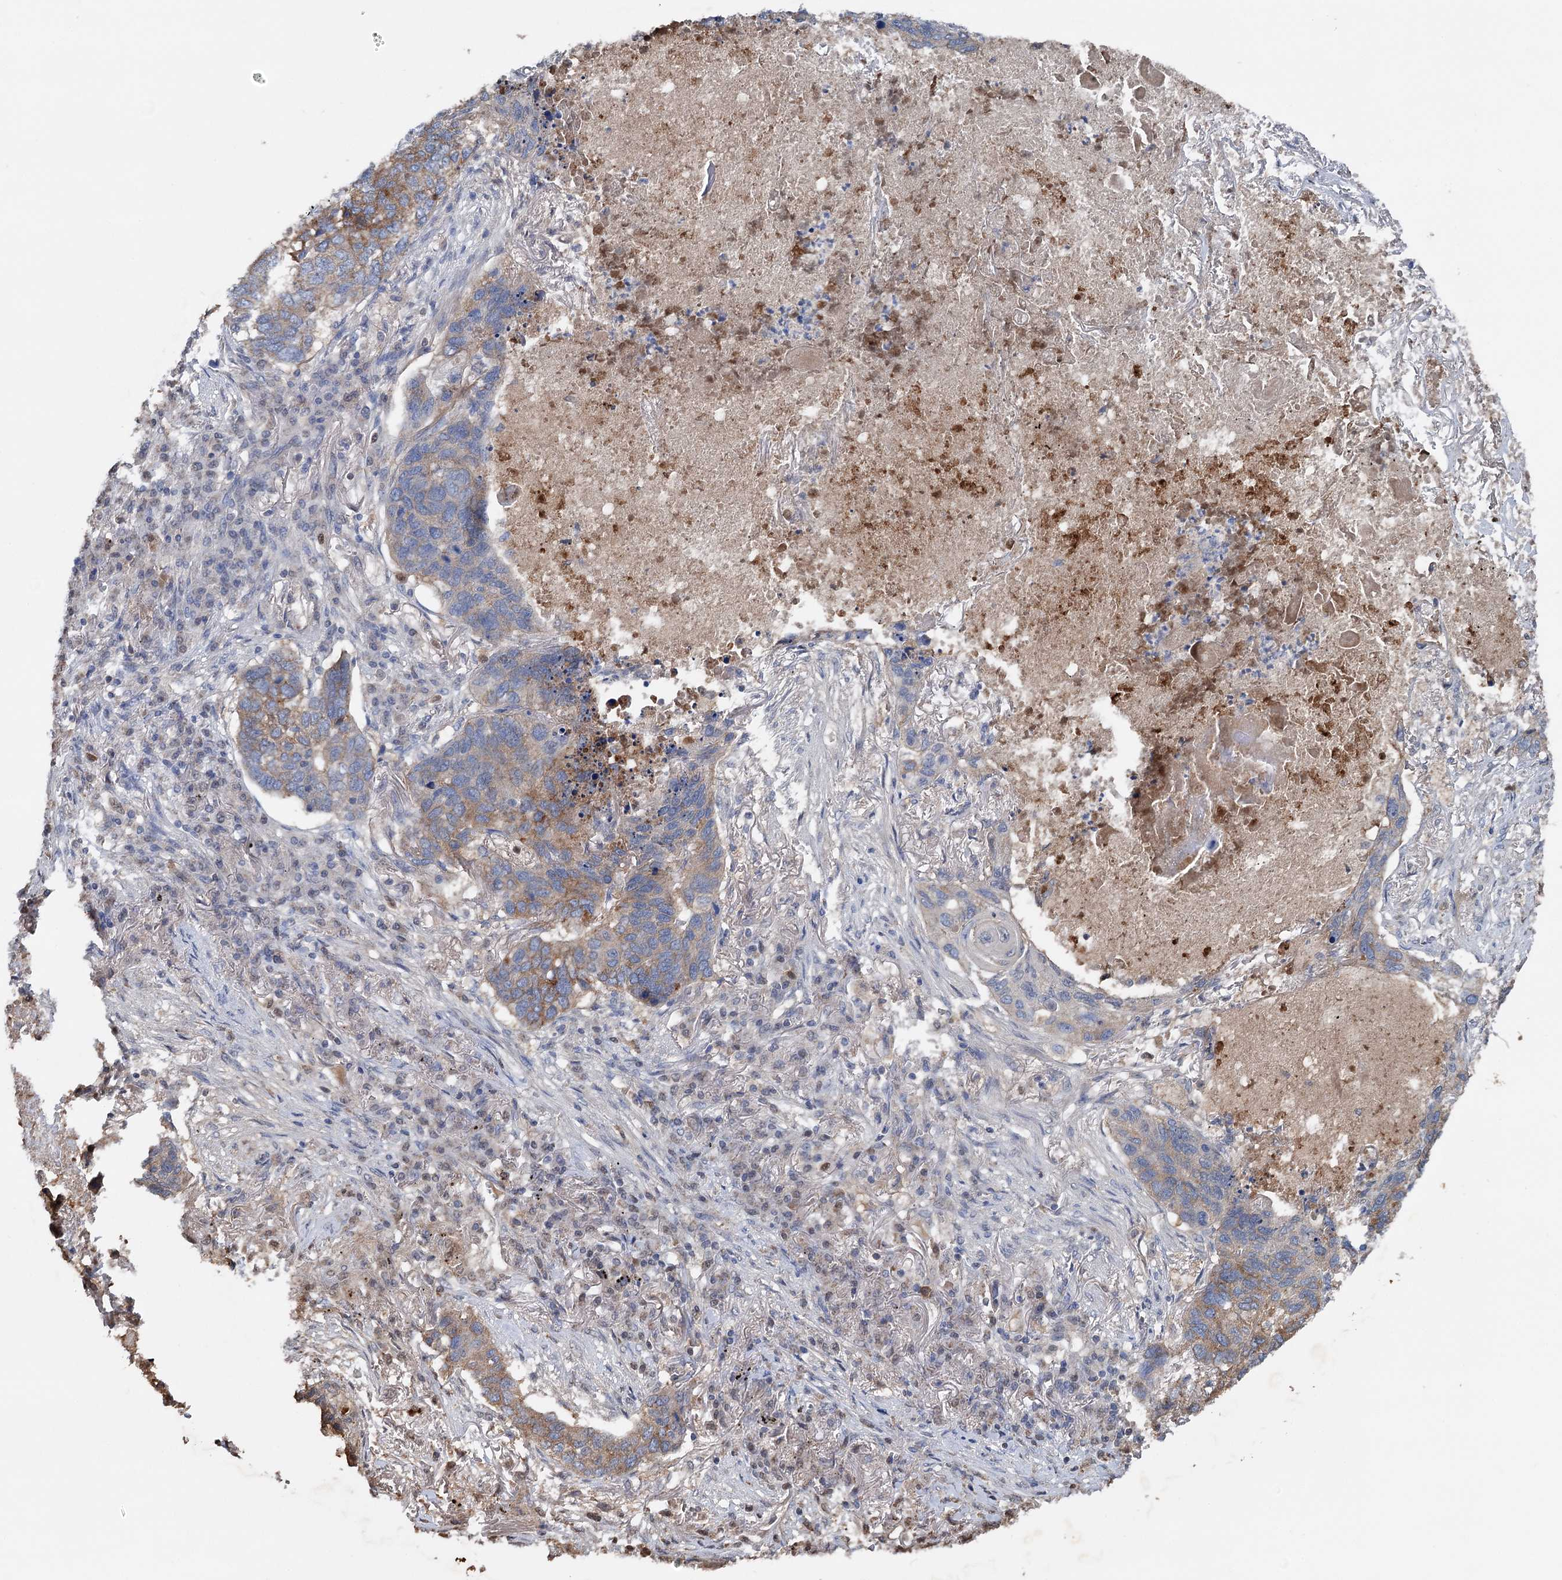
{"staining": {"intensity": "moderate", "quantity": "25%-75%", "location": "cytoplasmic/membranous"}, "tissue": "lung cancer", "cell_type": "Tumor cells", "image_type": "cancer", "snomed": [{"axis": "morphology", "description": "Squamous cell carcinoma, NOS"}, {"axis": "topography", "description": "Lung"}], "caption": "Moderate cytoplasmic/membranous expression for a protein is seen in approximately 25%-75% of tumor cells of squamous cell carcinoma (lung) using immunohistochemistry.", "gene": "ARL13A", "patient": {"sex": "female", "age": 63}}